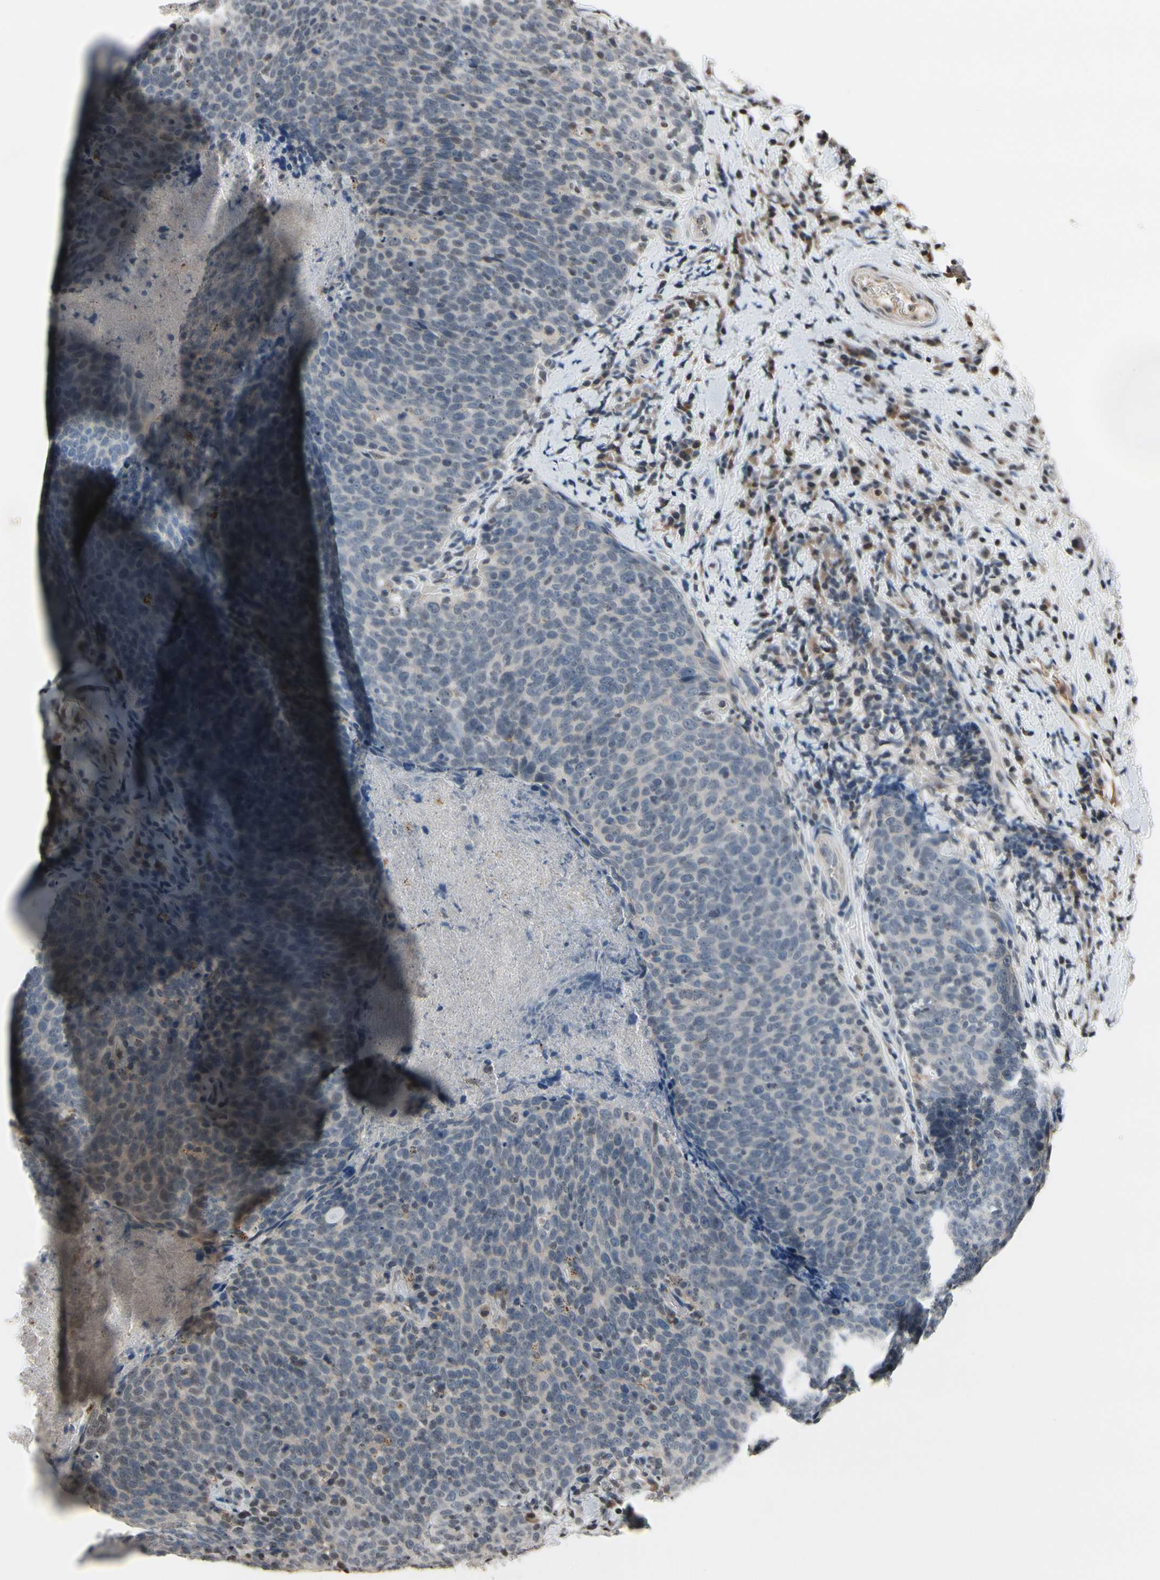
{"staining": {"intensity": "negative", "quantity": "none", "location": "none"}, "tissue": "head and neck cancer", "cell_type": "Tumor cells", "image_type": "cancer", "snomed": [{"axis": "morphology", "description": "Squamous cell carcinoma, NOS"}, {"axis": "morphology", "description": "Squamous cell carcinoma, metastatic, NOS"}, {"axis": "topography", "description": "Lymph node"}, {"axis": "topography", "description": "Head-Neck"}], "caption": "The histopathology image demonstrates no staining of tumor cells in head and neck metastatic squamous cell carcinoma. (DAB IHC visualized using brightfield microscopy, high magnification).", "gene": "HIPK2", "patient": {"sex": "male", "age": 62}}